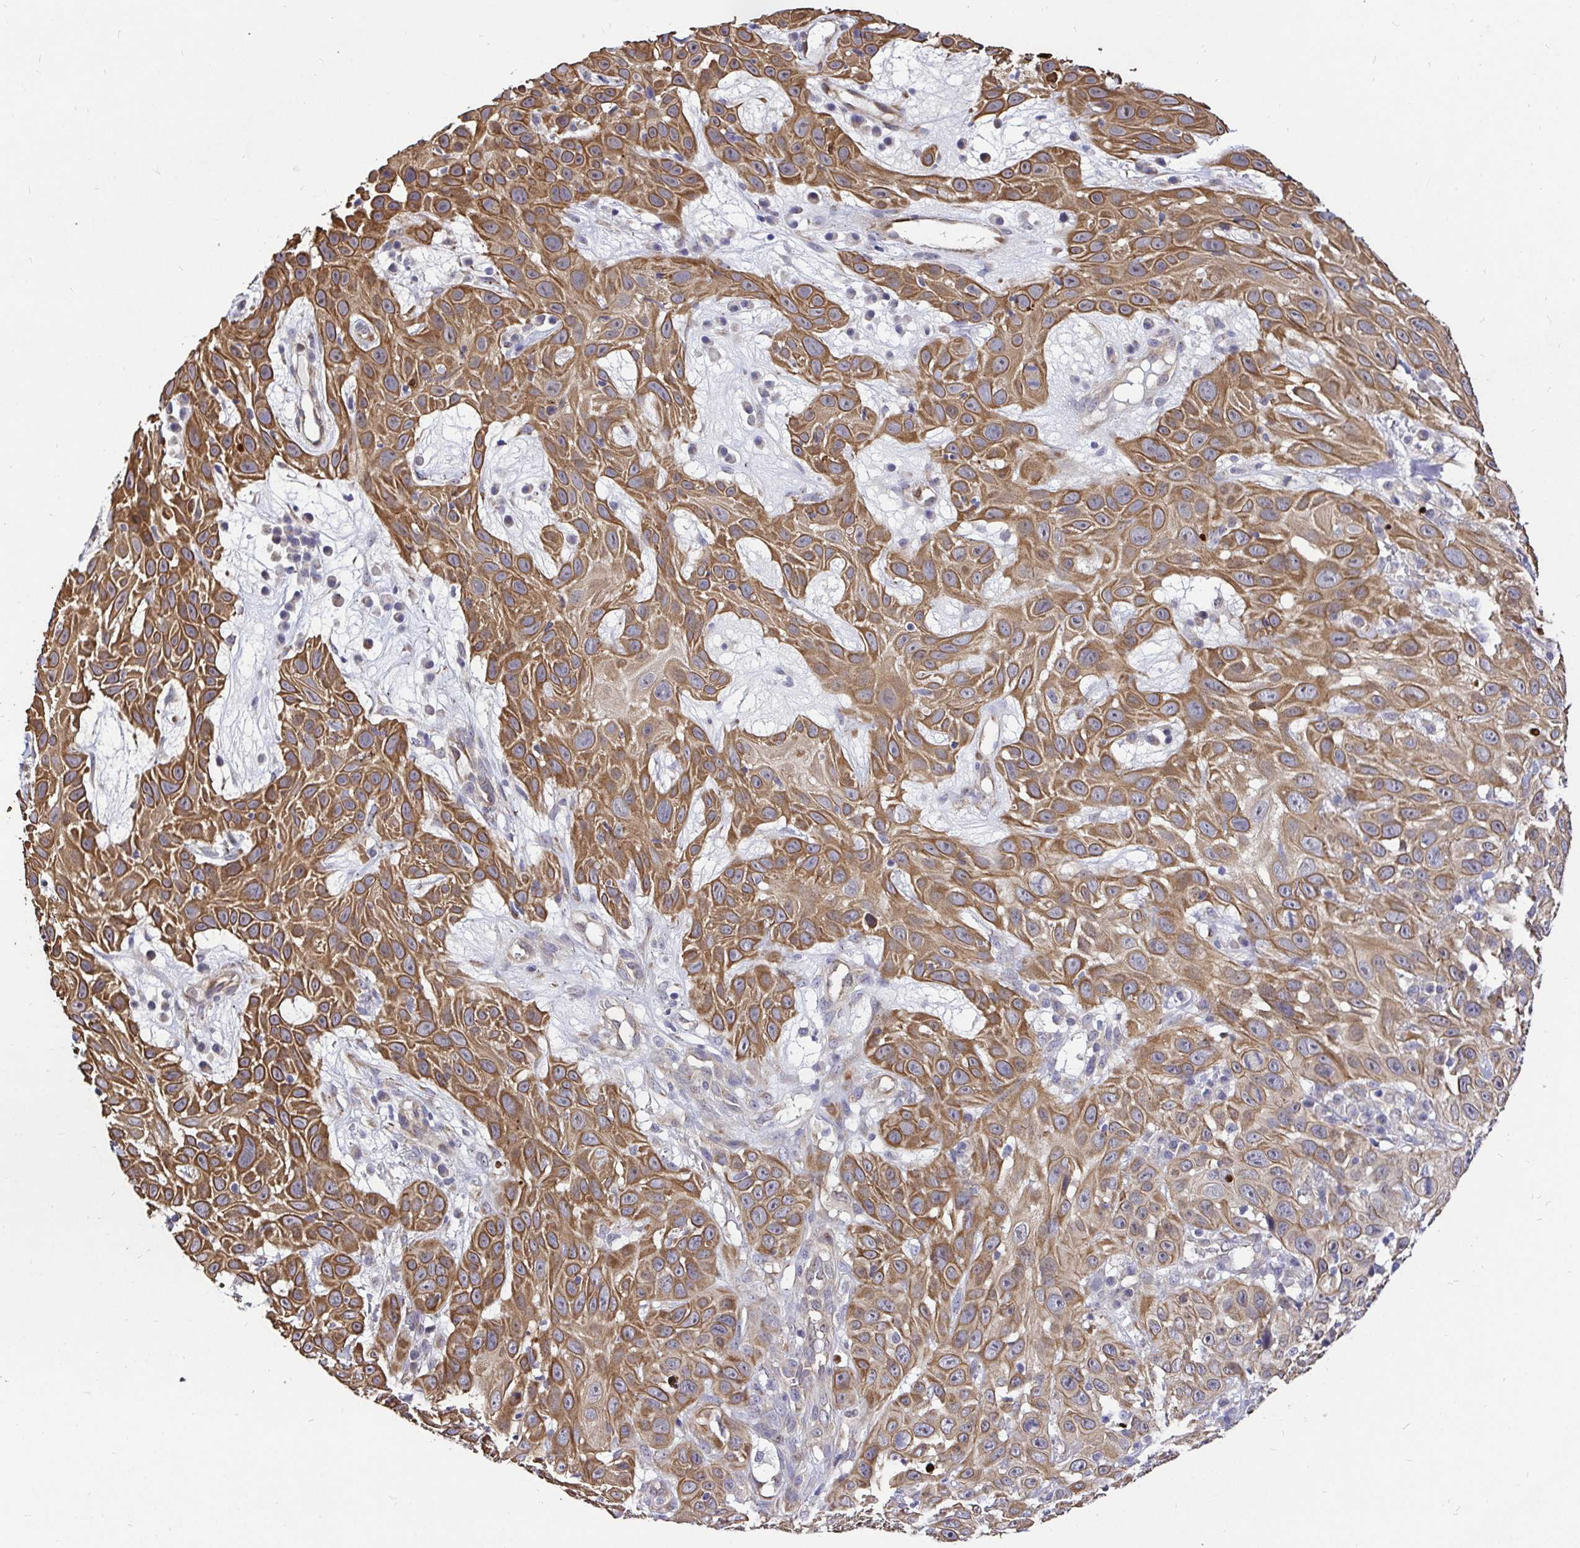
{"staining": {"intensity": "moderate", "quantity": ">75%", "location": "cytoplasmic/membranous"}, "tissue": "skin cancer", "cell_type": "Tumor cells", "image_type": "cancer", "snomed": [{"axis": "morphology", "description": "Squamous cell carcinoma, NOS"}, {"axis": "topography", "description": "Skin"}], "caption": "The histopathology image demonstrates a brown stain indicating the presence of a protein in the cytoplasmic/membranous of tumor cells in squamous cell carcinoma (skin). (Stains: DAB (3,3'-diaminobenzidine) in brown, nuclei in blue, Microscopy: brightfield microscopy at high magnification).", "gene": "CCDC122", "patient": {"sex": "male", "age": 82}}